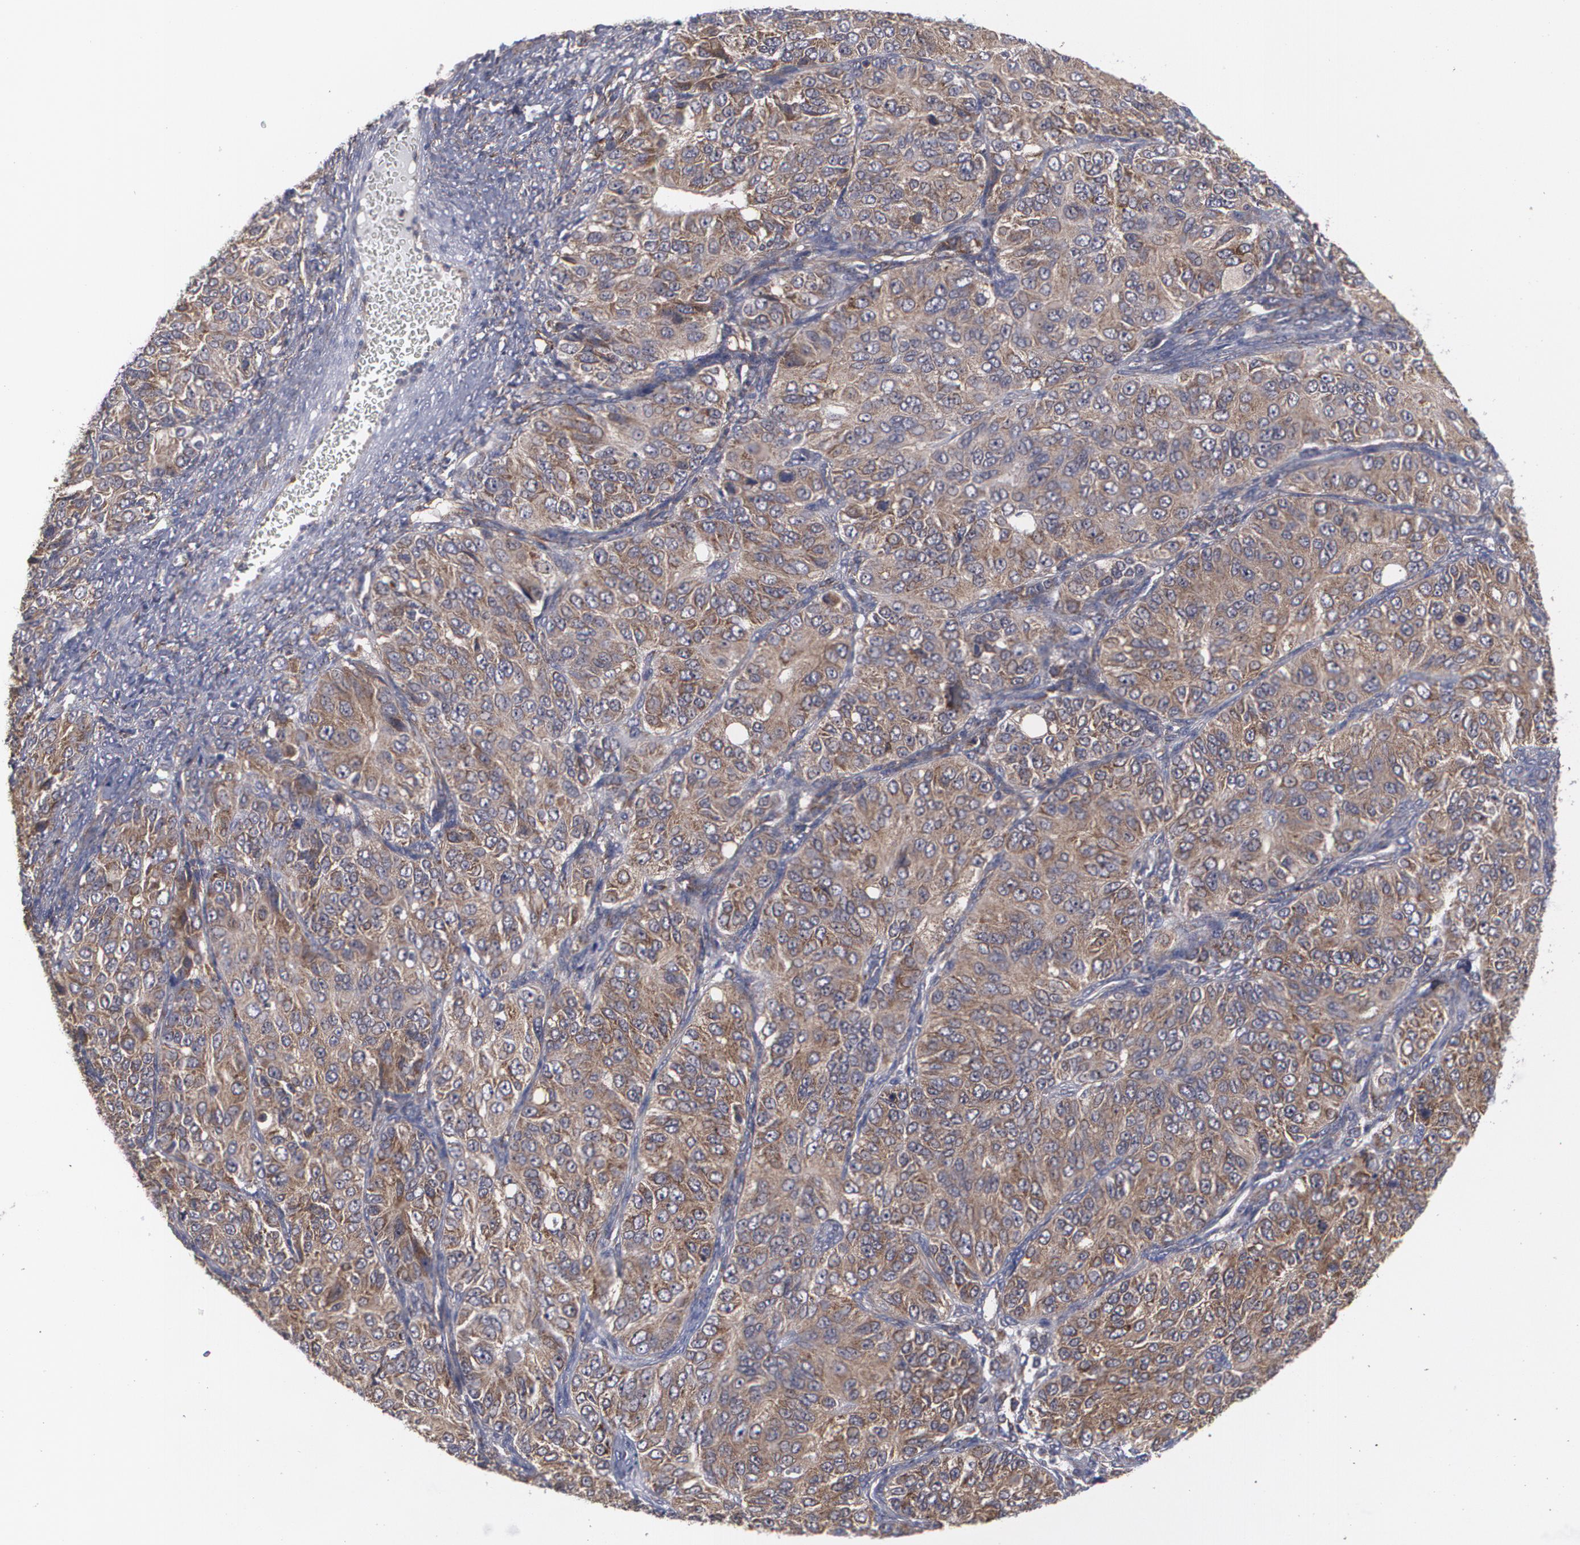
{"staining": {"intensity": "weak", "quantity": ">75%", "location": "cytoplasmic/membranous"}, "tissue": "ovarian cancer", "cell_type": "Tumor cells", "image_type": "cancer", "snomed": [{"axis": "morphology", "description": "Carcinoma, endometroid"}, {"axis": "topography", "description": "Ovary"}], "caption": "IHC photomicrograph of human ovarian cancer stained for a protein (brown), which reveals low levels of weak cytoplasmic/membranous staining in about >75% of tumor cells.", "gene": "BMP6", "patient": {"sex": "female", "age": 51}}